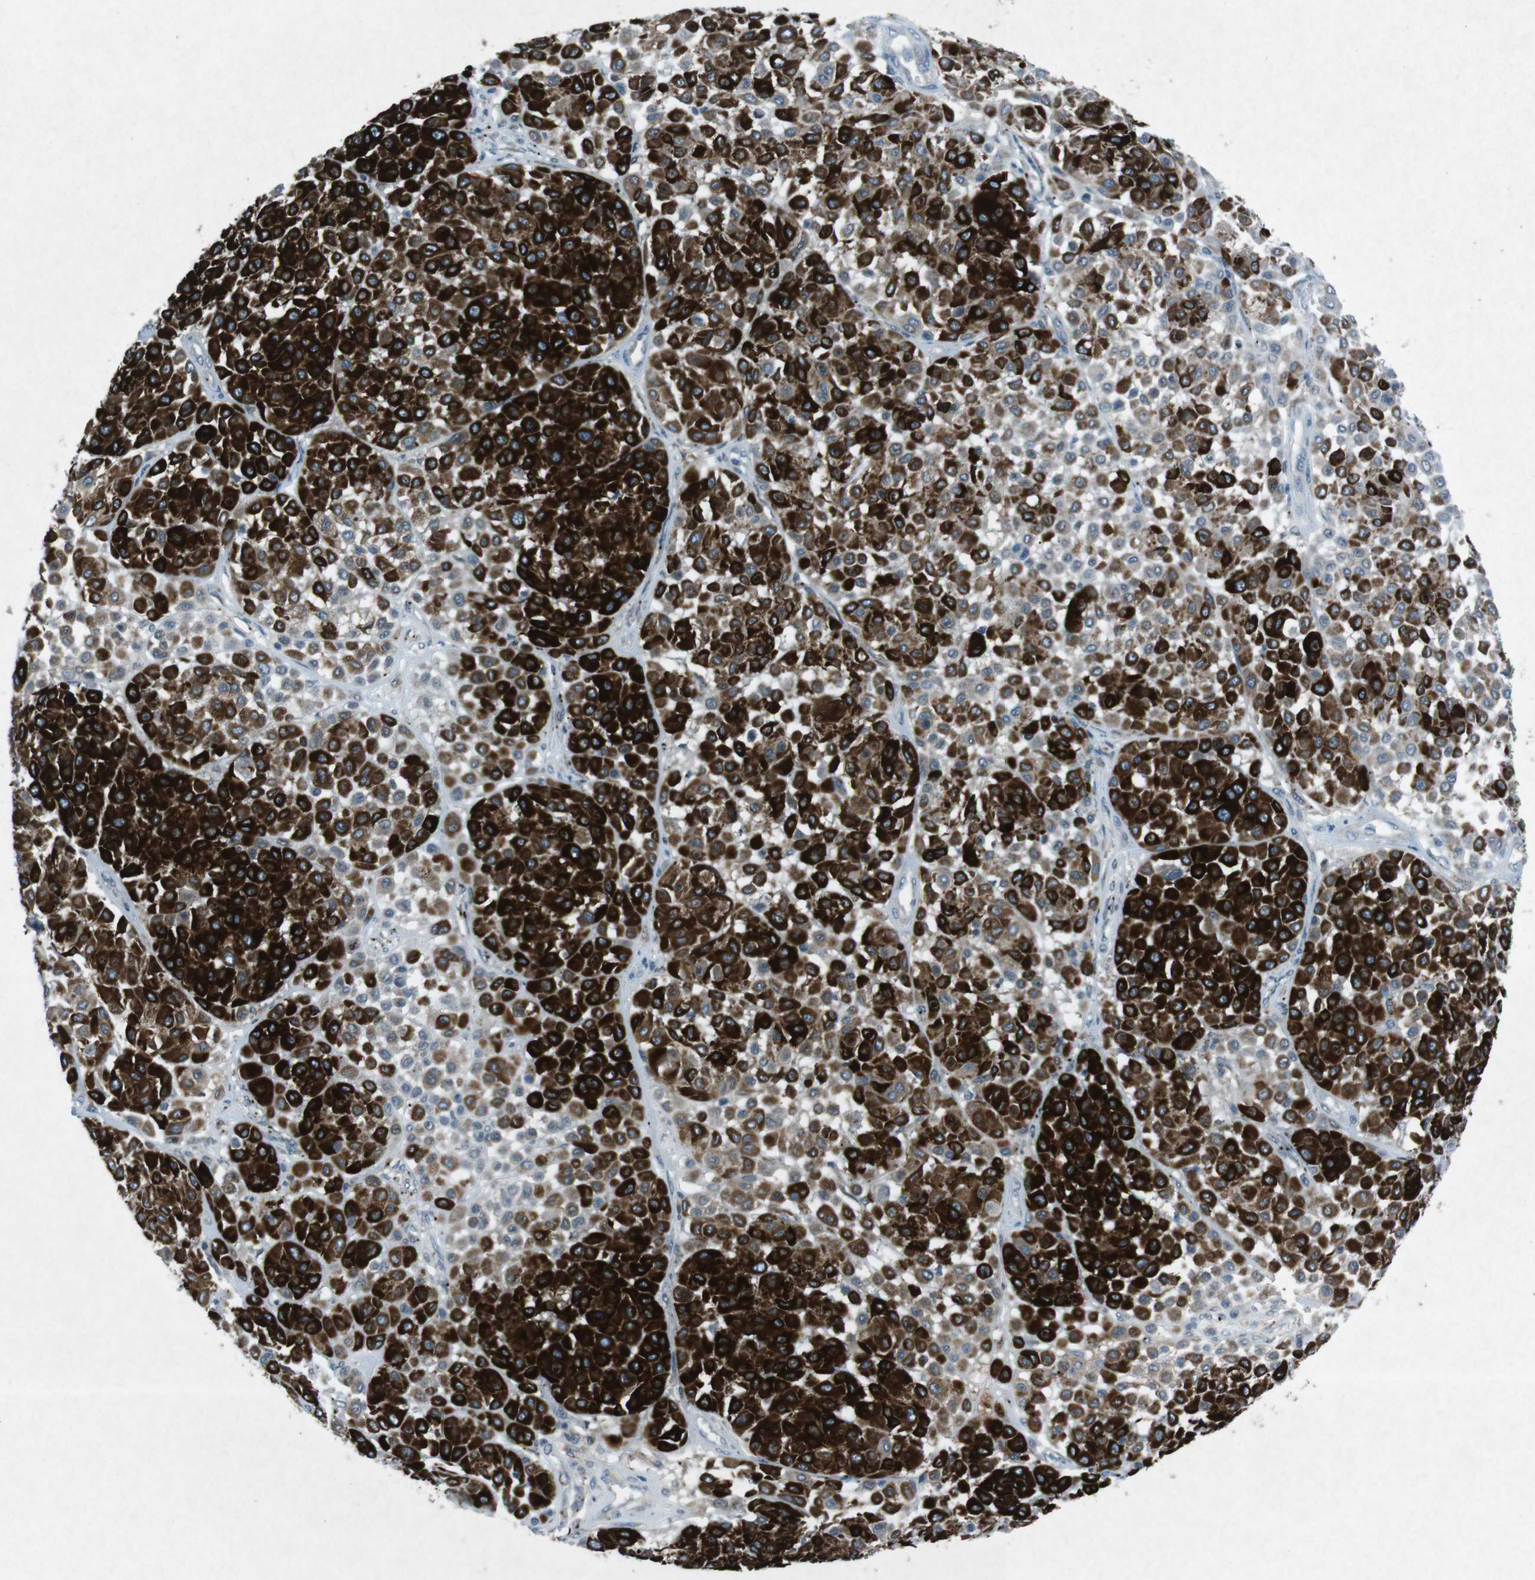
{"staining": {"intensity": "strong", "quantity": ">75%", "location": "cytoplasmic/membranous"}, "tissue": "melanoma", "cell_type": "Tumor cells", "image_type": "cancer", "snomed": [{"axis": "morphology", "description": "Malignant melanoma, Metastatic site"}, {"axis": "topography", "description": "Soft tissue"}], "caption": "The micrograph displays a brown stain indicating the presence of a protein in the cytoplasmic/membranous of tumor cells in melanoma.", "gene": "FCRLA", "patient": {"sex": "male", "age": 41}}